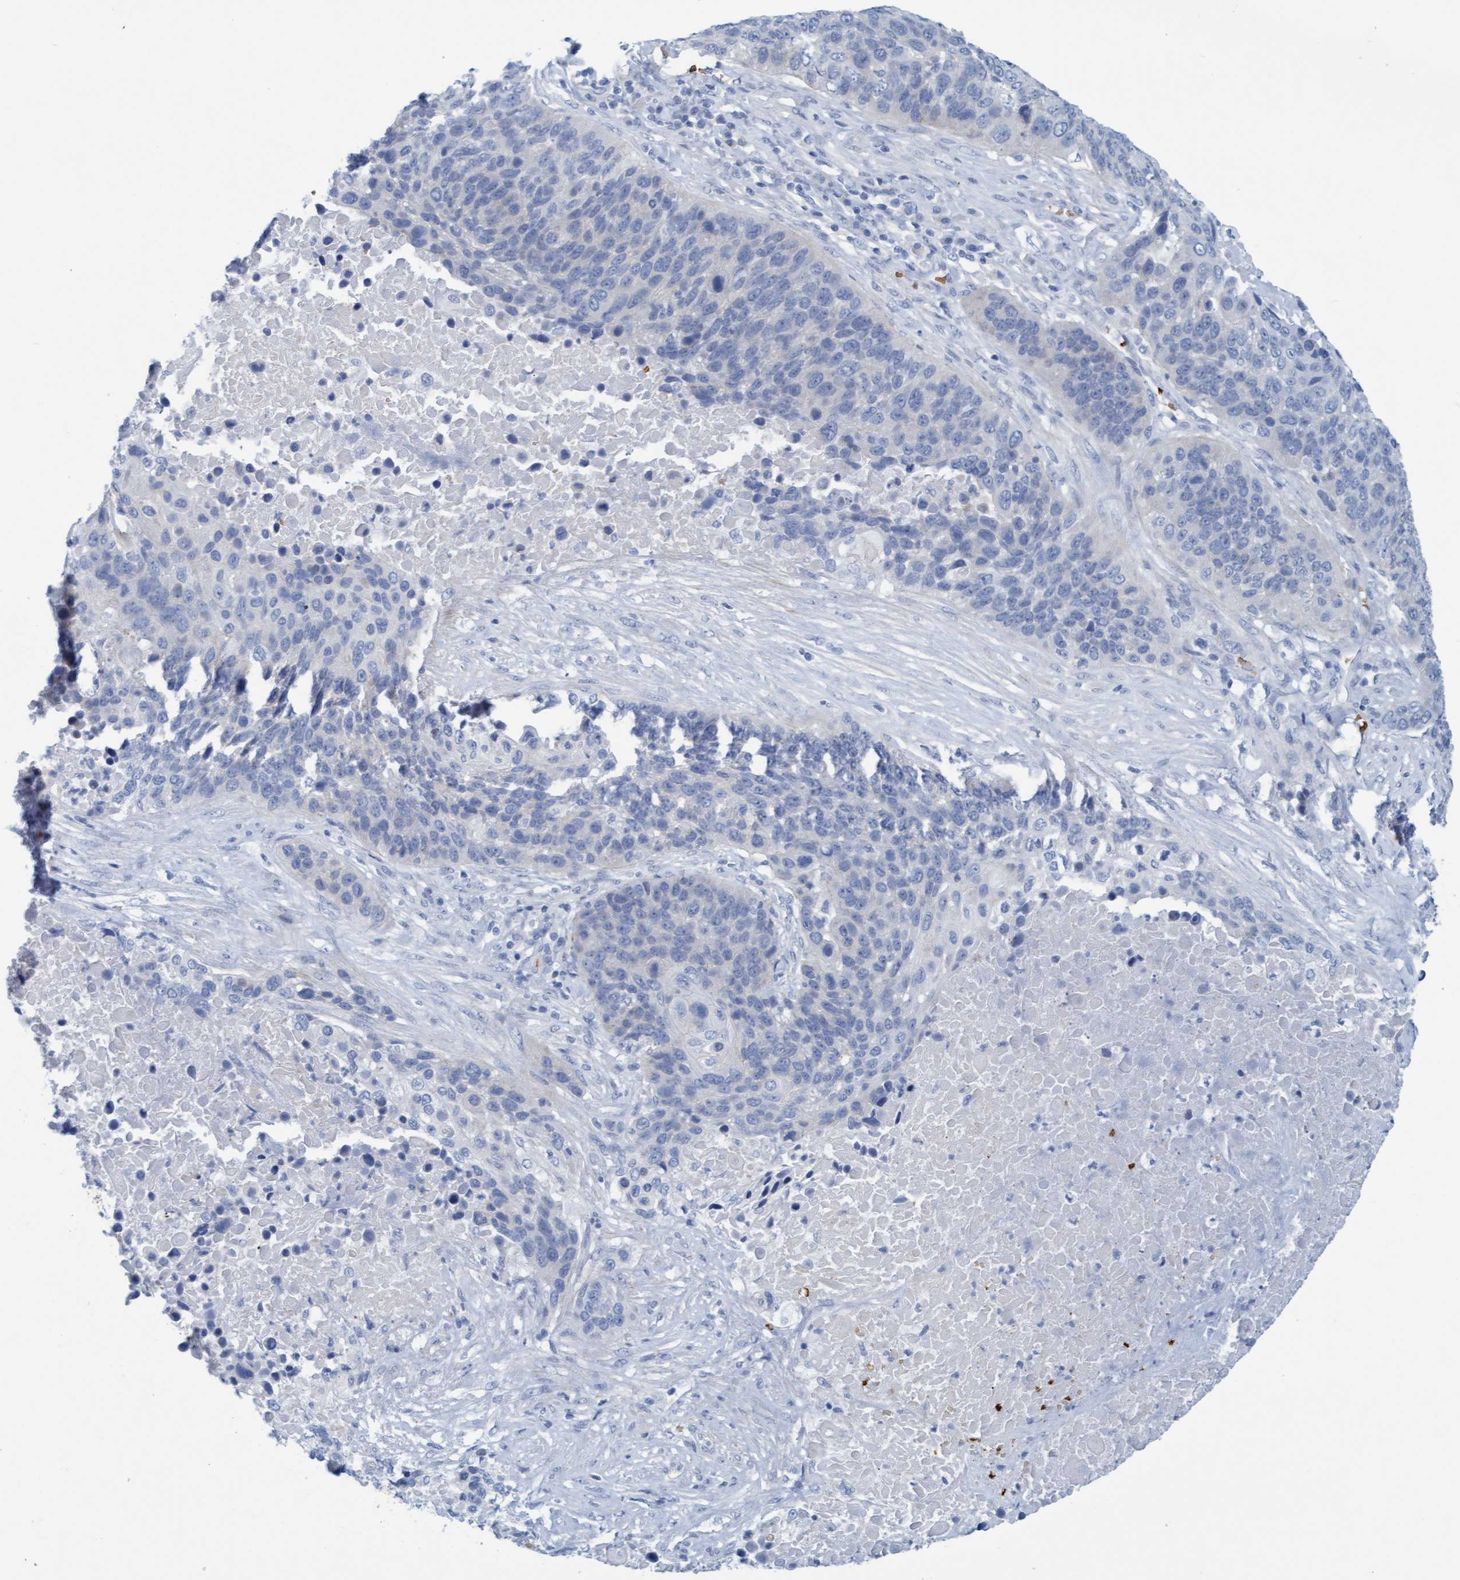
{"staining": {"intensity": "negative", "quantity": "none", "location": "none"}, "tissue": "lung cancer", "cell_type": "Tumor cells", "image_type": "cancer", "snomed": [{"axis": "morphology", "description": "Squamous cell carcinoma, NOS"}, {"axis": "topography", "description": "Lung"}], "caption": "Lung squamous cell carcinoma was stained to show a protein in brown. There is no significant expression in tumor cells.", "gene": "P2RX5", "patient": {"sex": "male", "age": 66}}